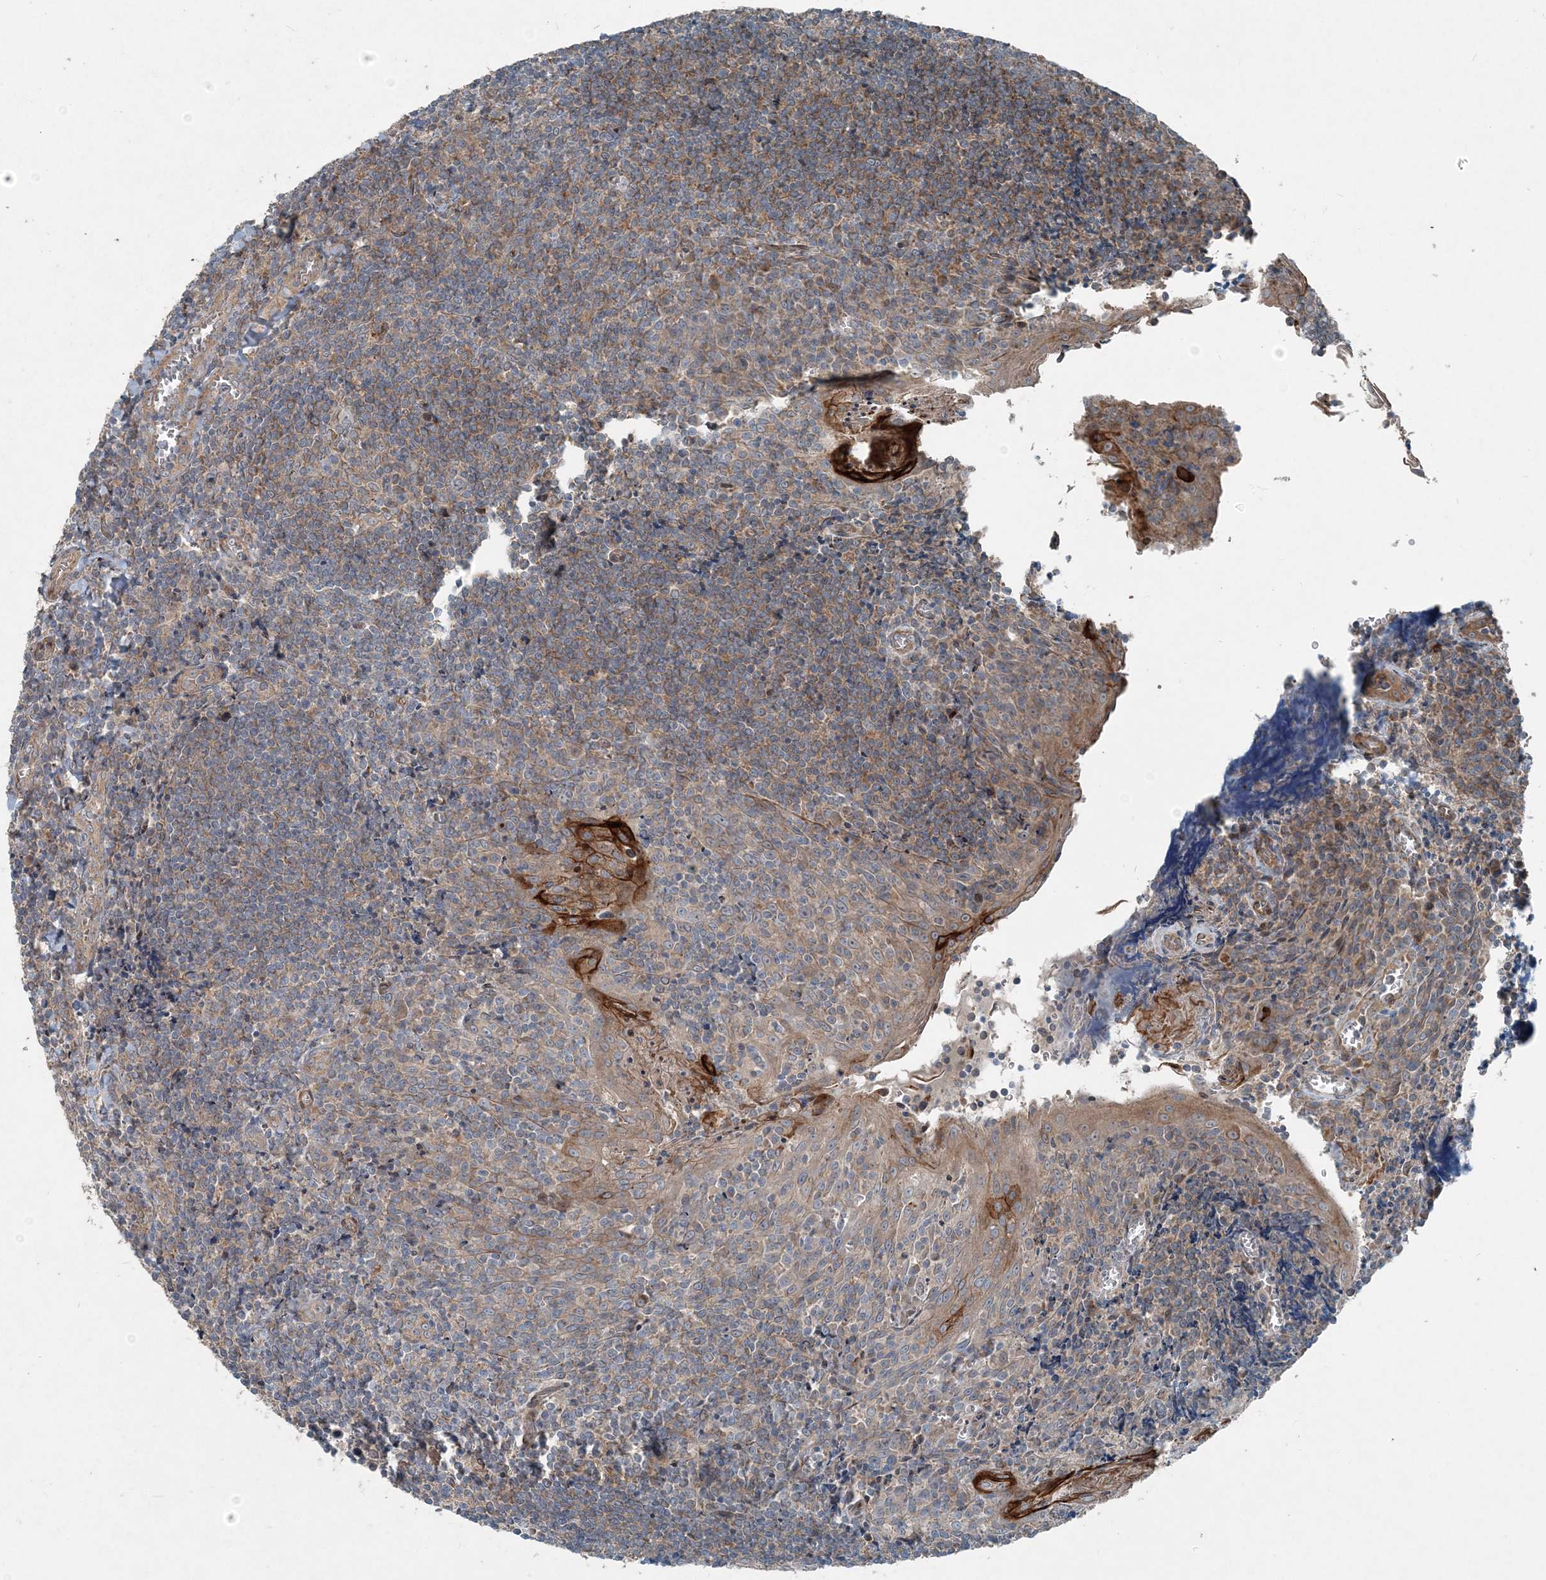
{"staining": {"intensity": "negative", "quantity": "none", "location": "none"}, "tissue": "tonsil", "cell_type": "Germinal center cells", "image_type": "normal", "snomed": [{"axis": "morphology", "description": "Normal tissue, NOS"}, {"axis": "topography", "description": "Tonsil"}], "caption": "Immunohistochemistry image of unremarkable tonsil stained for a protein (brown), which demonstrates no staining in germinal center cells.", "gene": "INTU", "patient": {"sex": "male", "age": 27}}